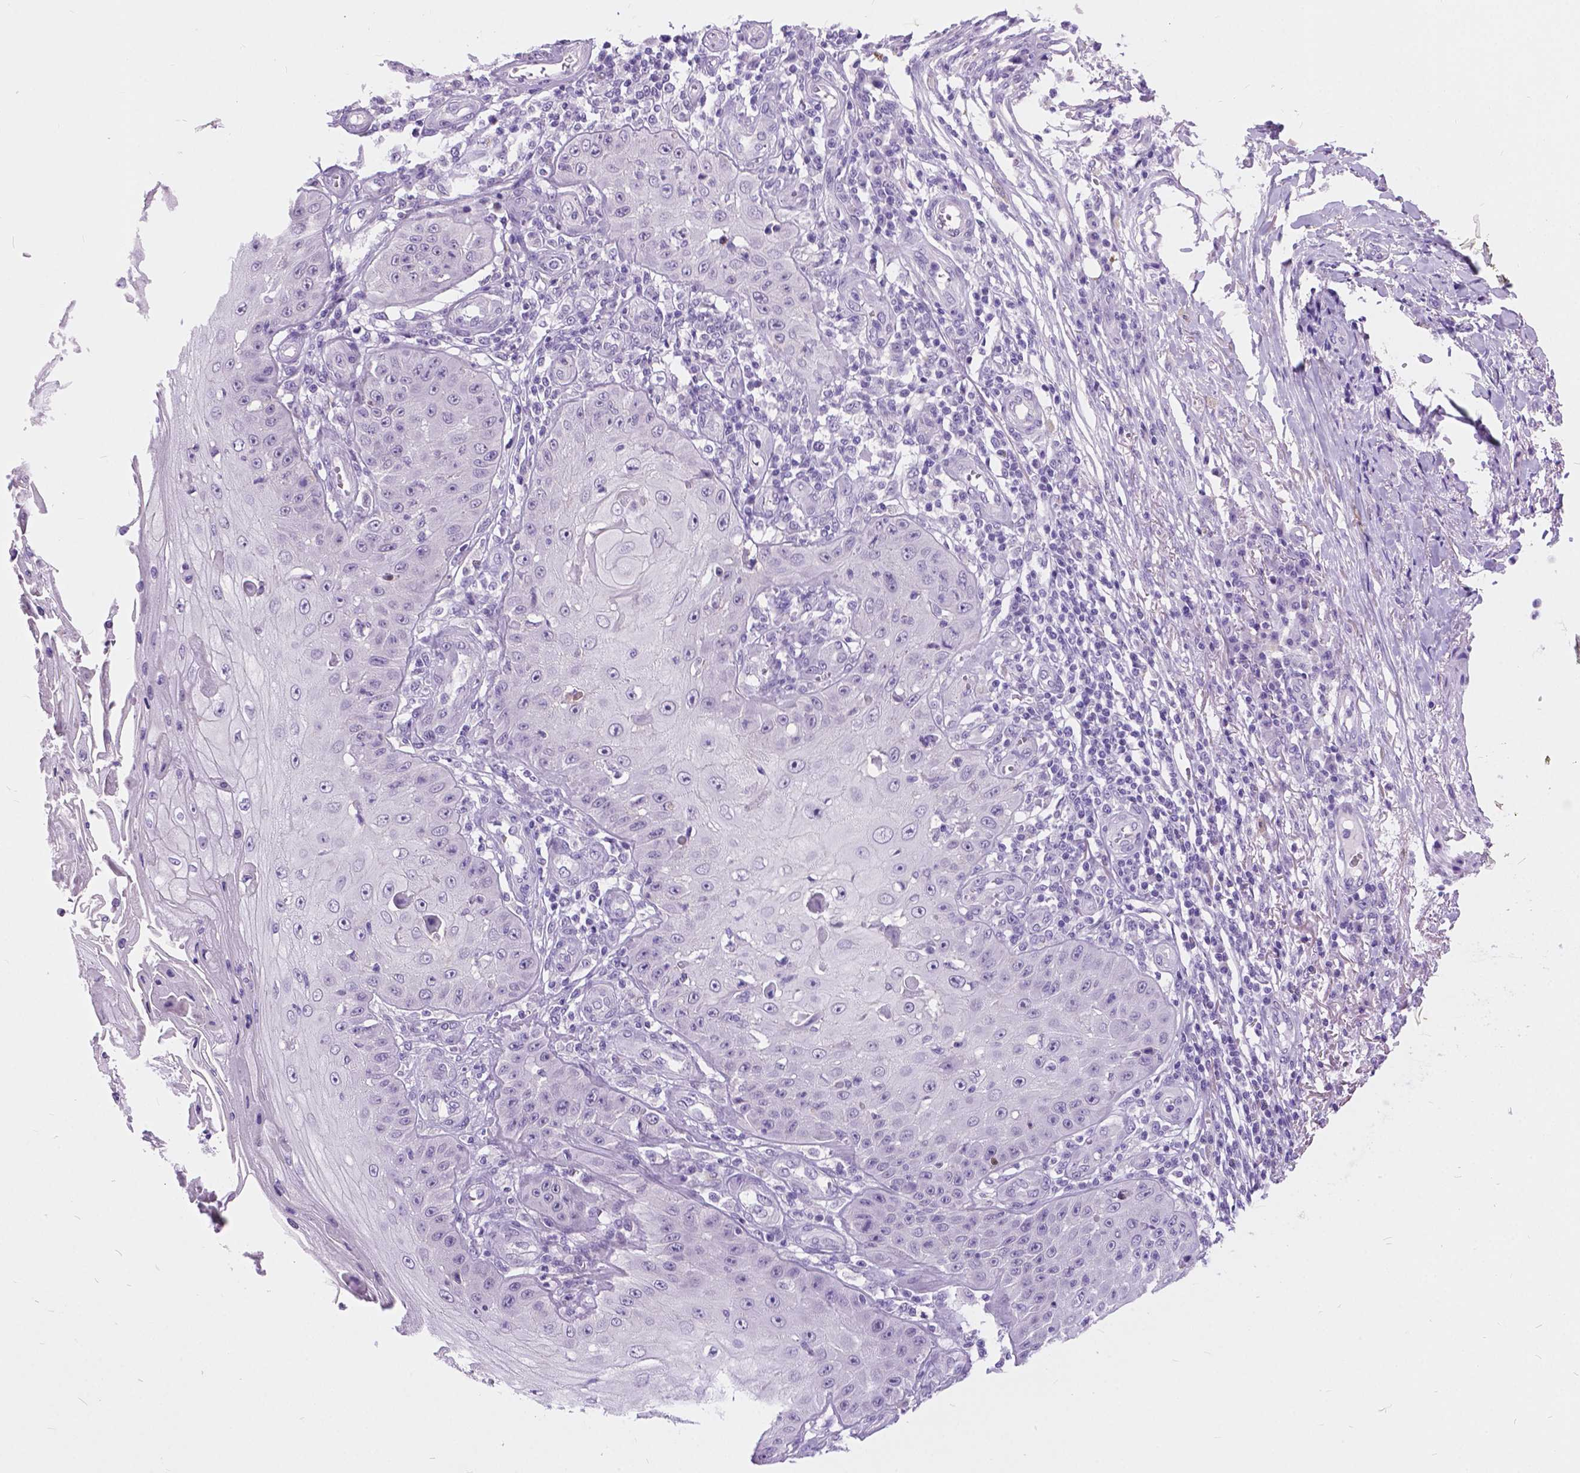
{"staining": {"intensity": "negative", "quantity": "none", "location": "none"}, "tissue": "skin cancer", "cell_type": "Tumor cells", "image_type": "cancer", "snomed": [{"axis": "morphology", "description": "Squamous cell carcinoma, NOS"}, {"axis": "topography", "description": "Skin"}], "caption": "High power microscopy image of an IHC image of skin cancer, revealing no significant positivity in tumor cells. Nuclei are stained in blue.", "gene": "ARMS2", "patient": {"sex": "male", "age": 70}}